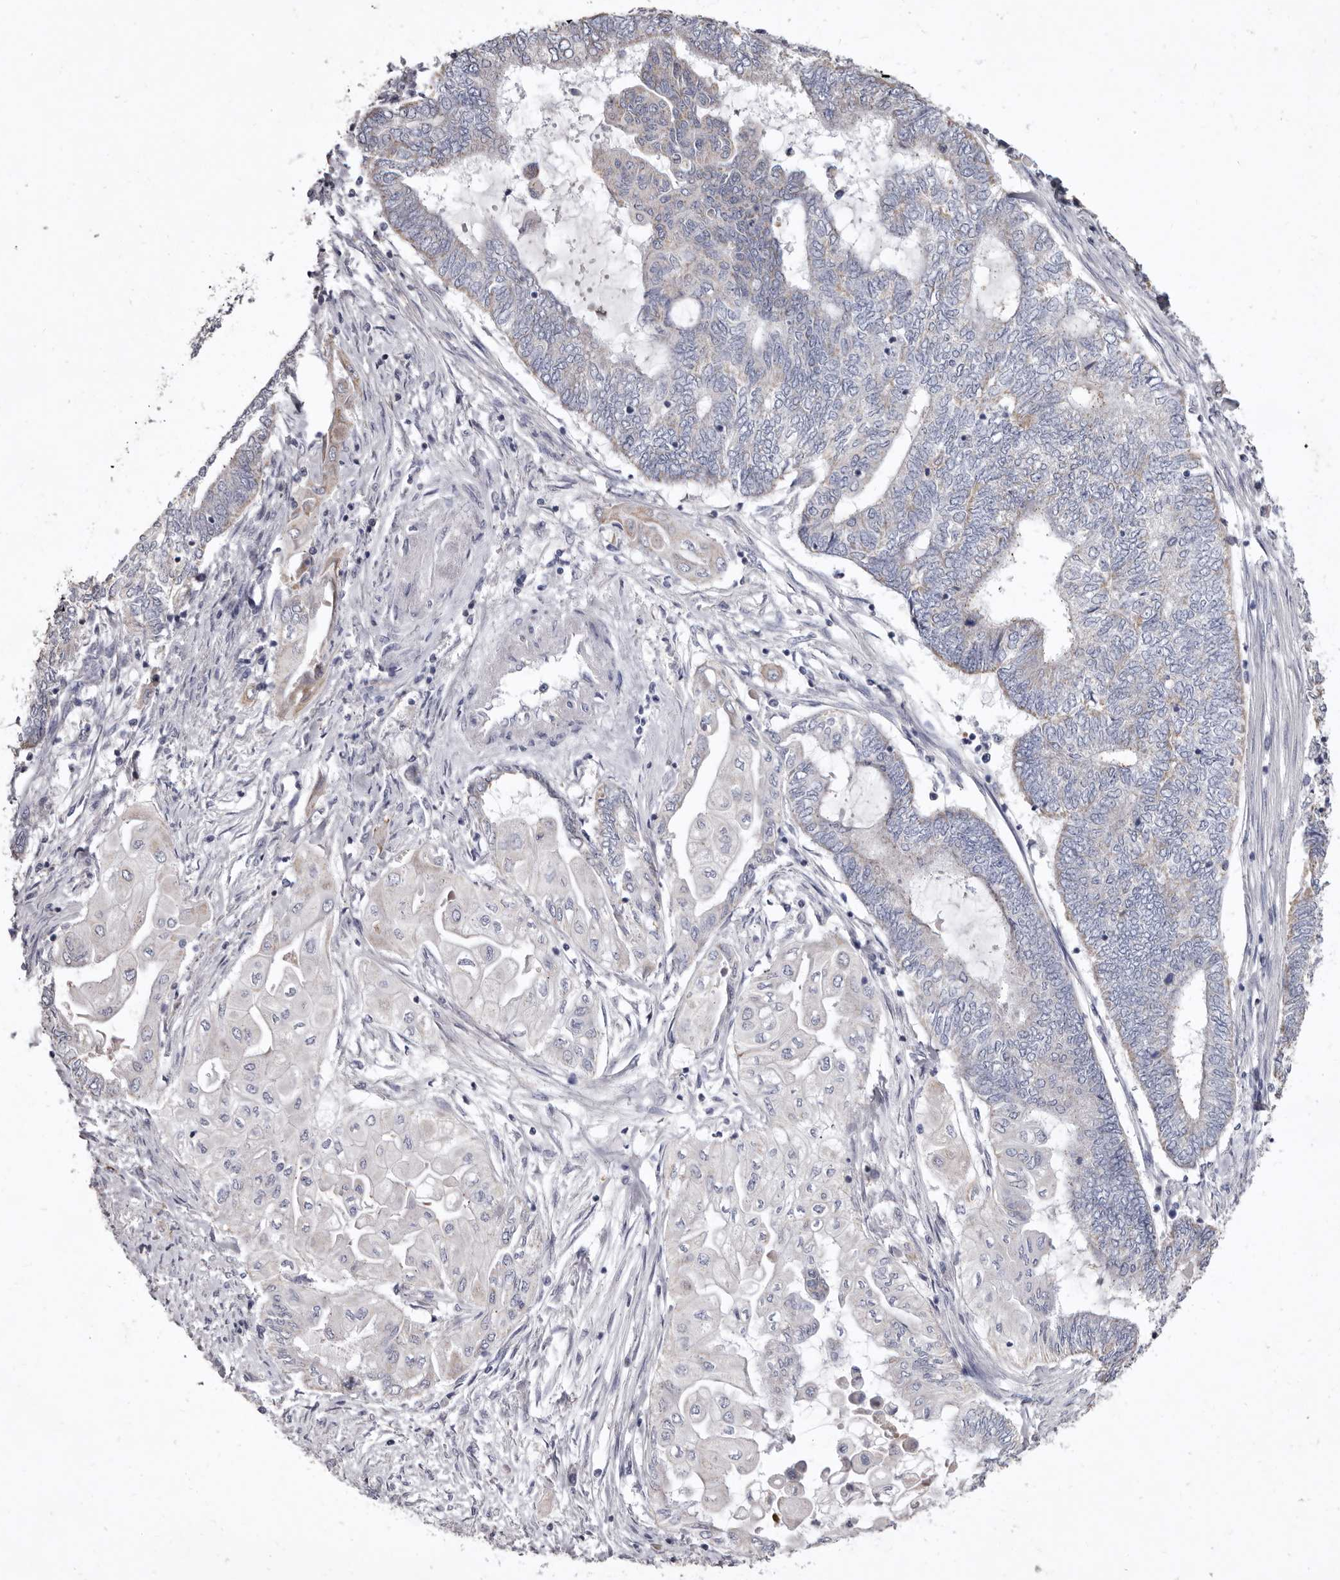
{"staining": {"intensity": "negative", "quantity": "none", "location": "none"}, "tissue": "endometrial cancer", "cell_type": "Tumor cells", "image_type": "cancer", "snomed": [{"axis": "morphology", "description": "Adenocarcinoma, NOS"}, {"axis": "topography", "description": "Uterus"}, {"axis": "topography", "description": "Endometrium"}], "caption": "Tumor cells show no significant protein positivity in endometrial adenocarcinoma.", "gene": "CYP2E1", "patient": {"sex": "female", "age": 70}}